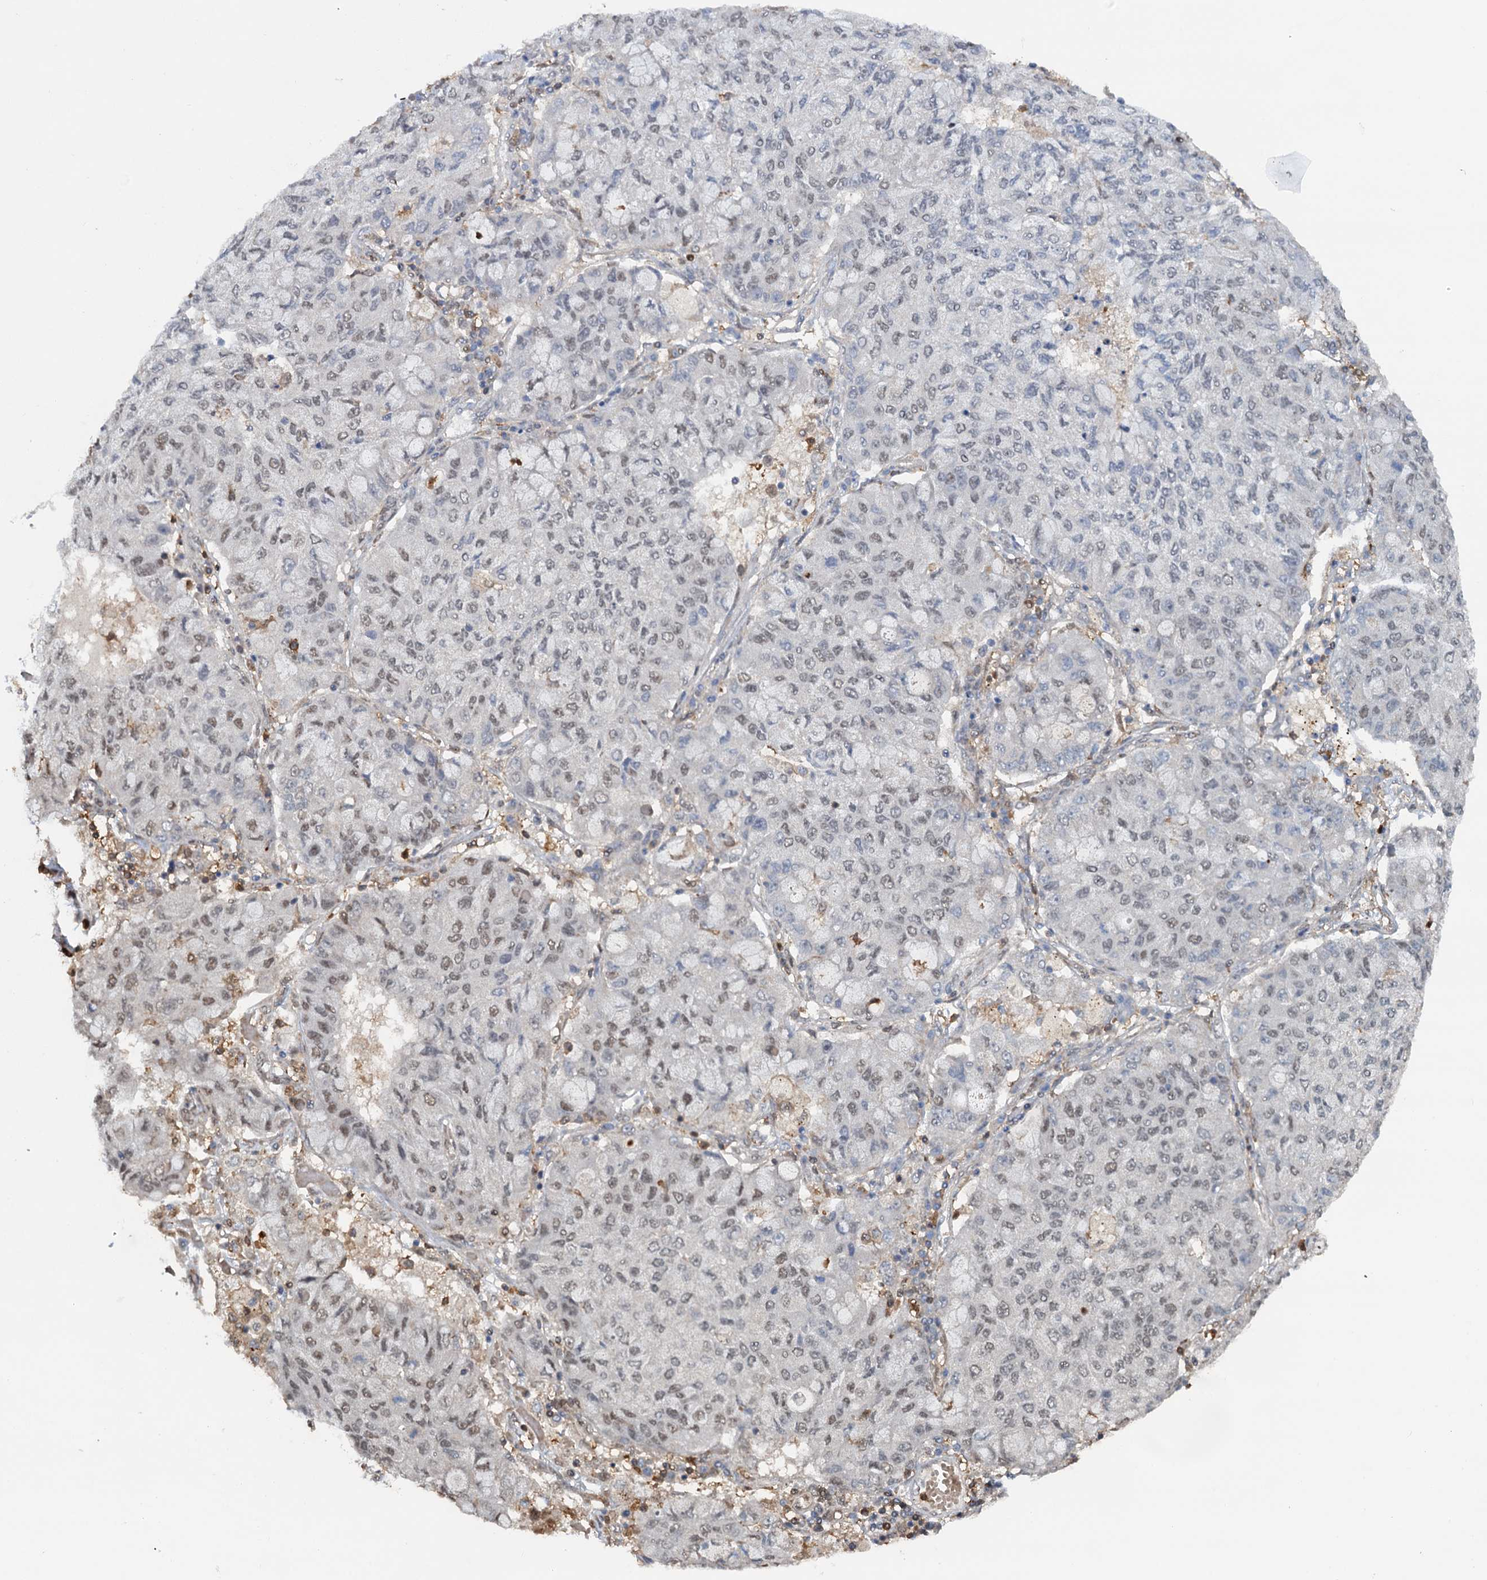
{"staining": {"intensity": "weak", "quantity": "25%-75%", "location": "nuclear"}, "tissue": "lung cancer", "cell_type": "Tumor cells", "image_type": "cancer", "snomed": [{"axis": "morphology", "description": "Squamous cell carcinoma, NOS"}, {"axis": "topography", "description": "Lung"}], "caption": "IHC (DAB (3,3'-diaminobenzidine)) staining of human lung cancer displays weak nuclear protein positivity in approximately 25%-75% of tumor cells. Immunohistochemistry (ihc) stains the protein of interest in brown and the nuclei are stained blue.", "gene": "ZNF609", "patient": {"sex": "male", "age": 74}}